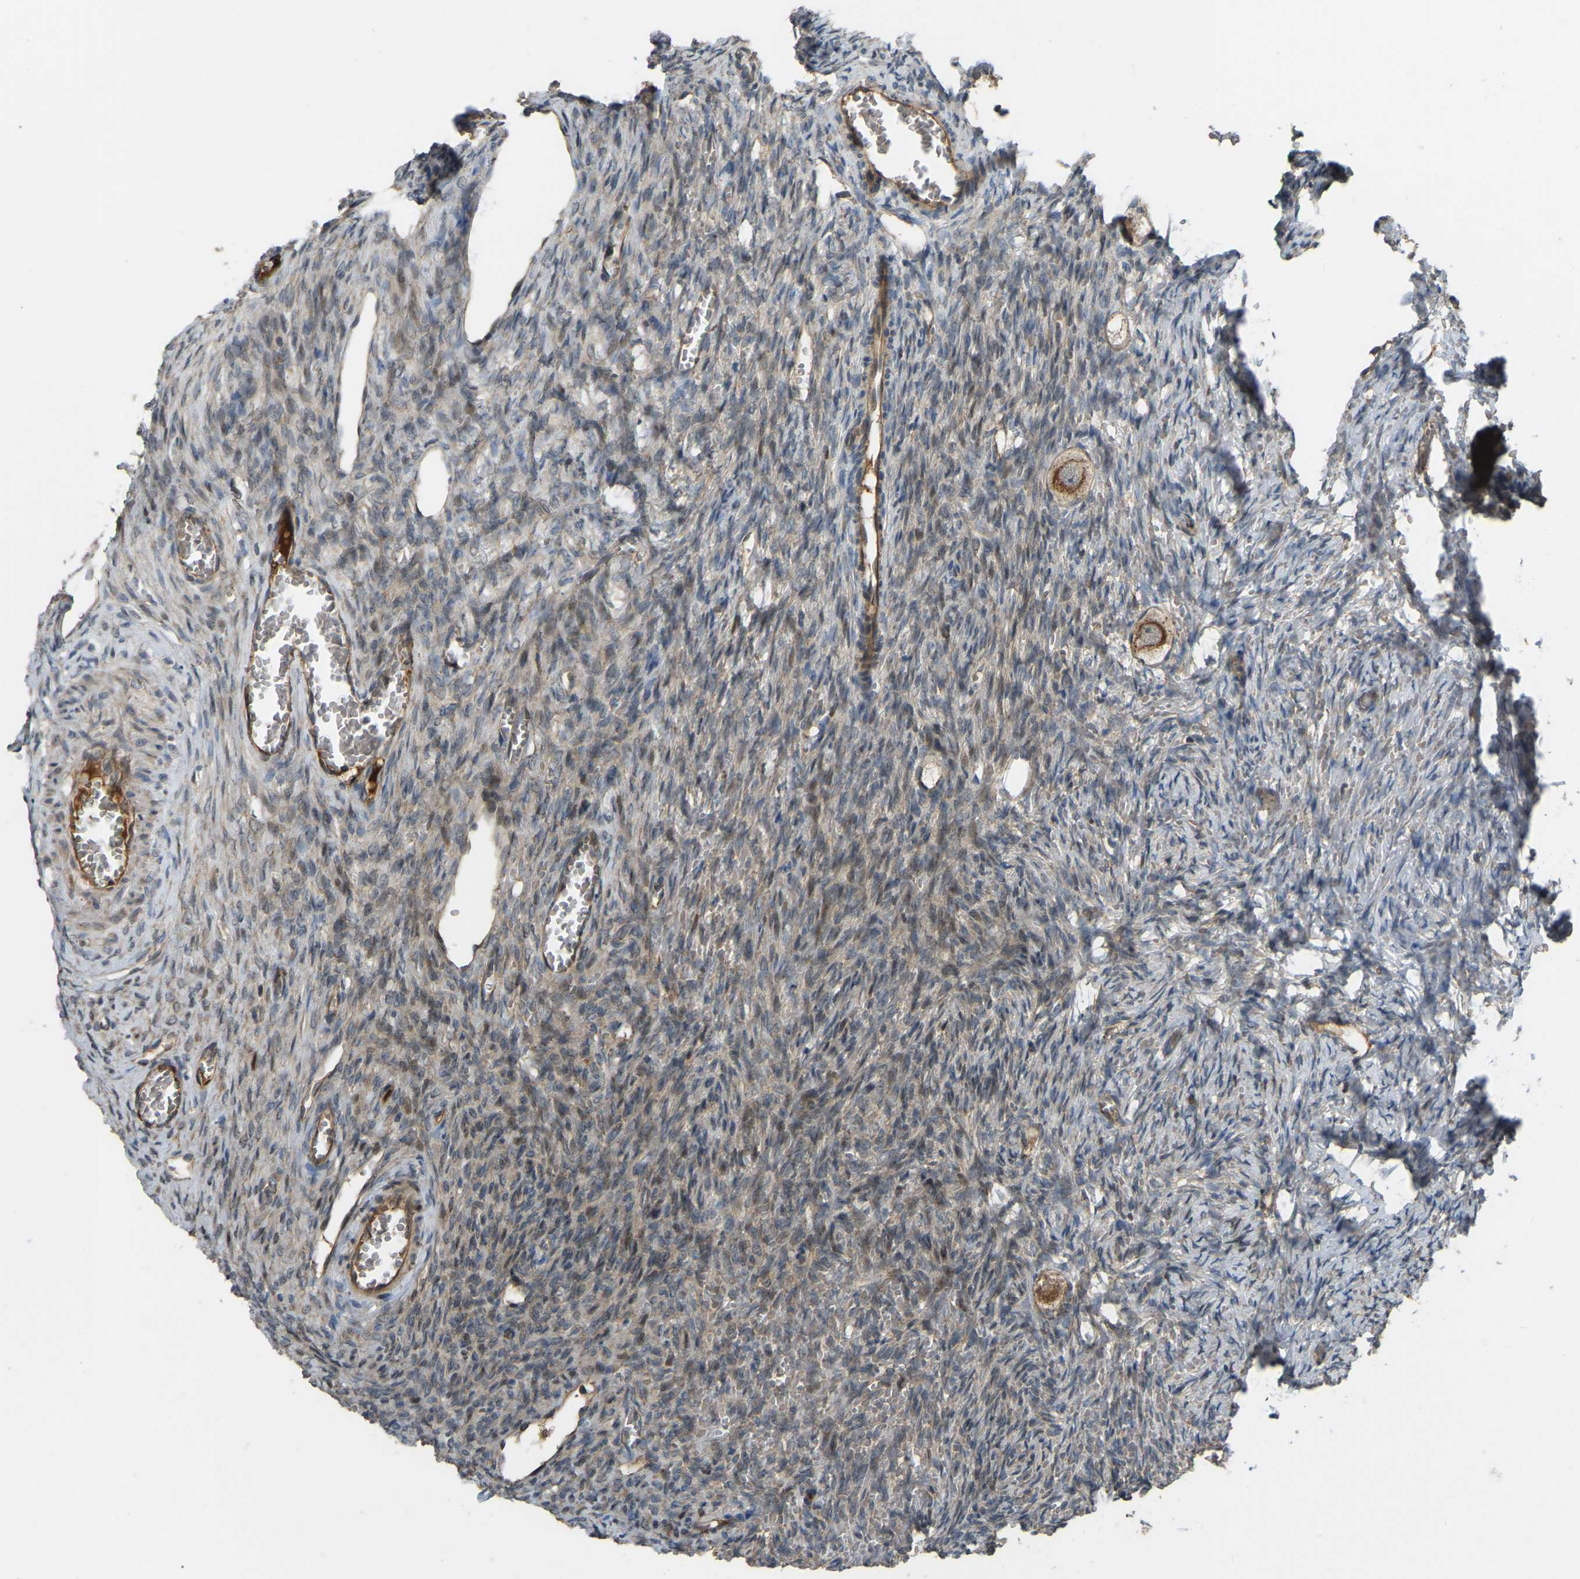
{"staining": {"intensity": "moderate", "quantity": ">75%", "location": "cytoplasmic/membranous"}, "tissue": "ovary", "cell_type": "Follicle cells", "image_type": "normal", "snomed": [{"axis": "morphology", "description": "Normal tissue, NOS"}, {"axis": "topography", "description": "Ovary"}], "caption": "Ovary stained with DAB immunohistochemistry (IHC) shows medium levels of moderate cytoplasmic/membranous expression in approximately >75% of follicle cells. Nuclei are stained in blue.", "gene": "C21orf91", "patient": {"sex": "female", "age": 27}}